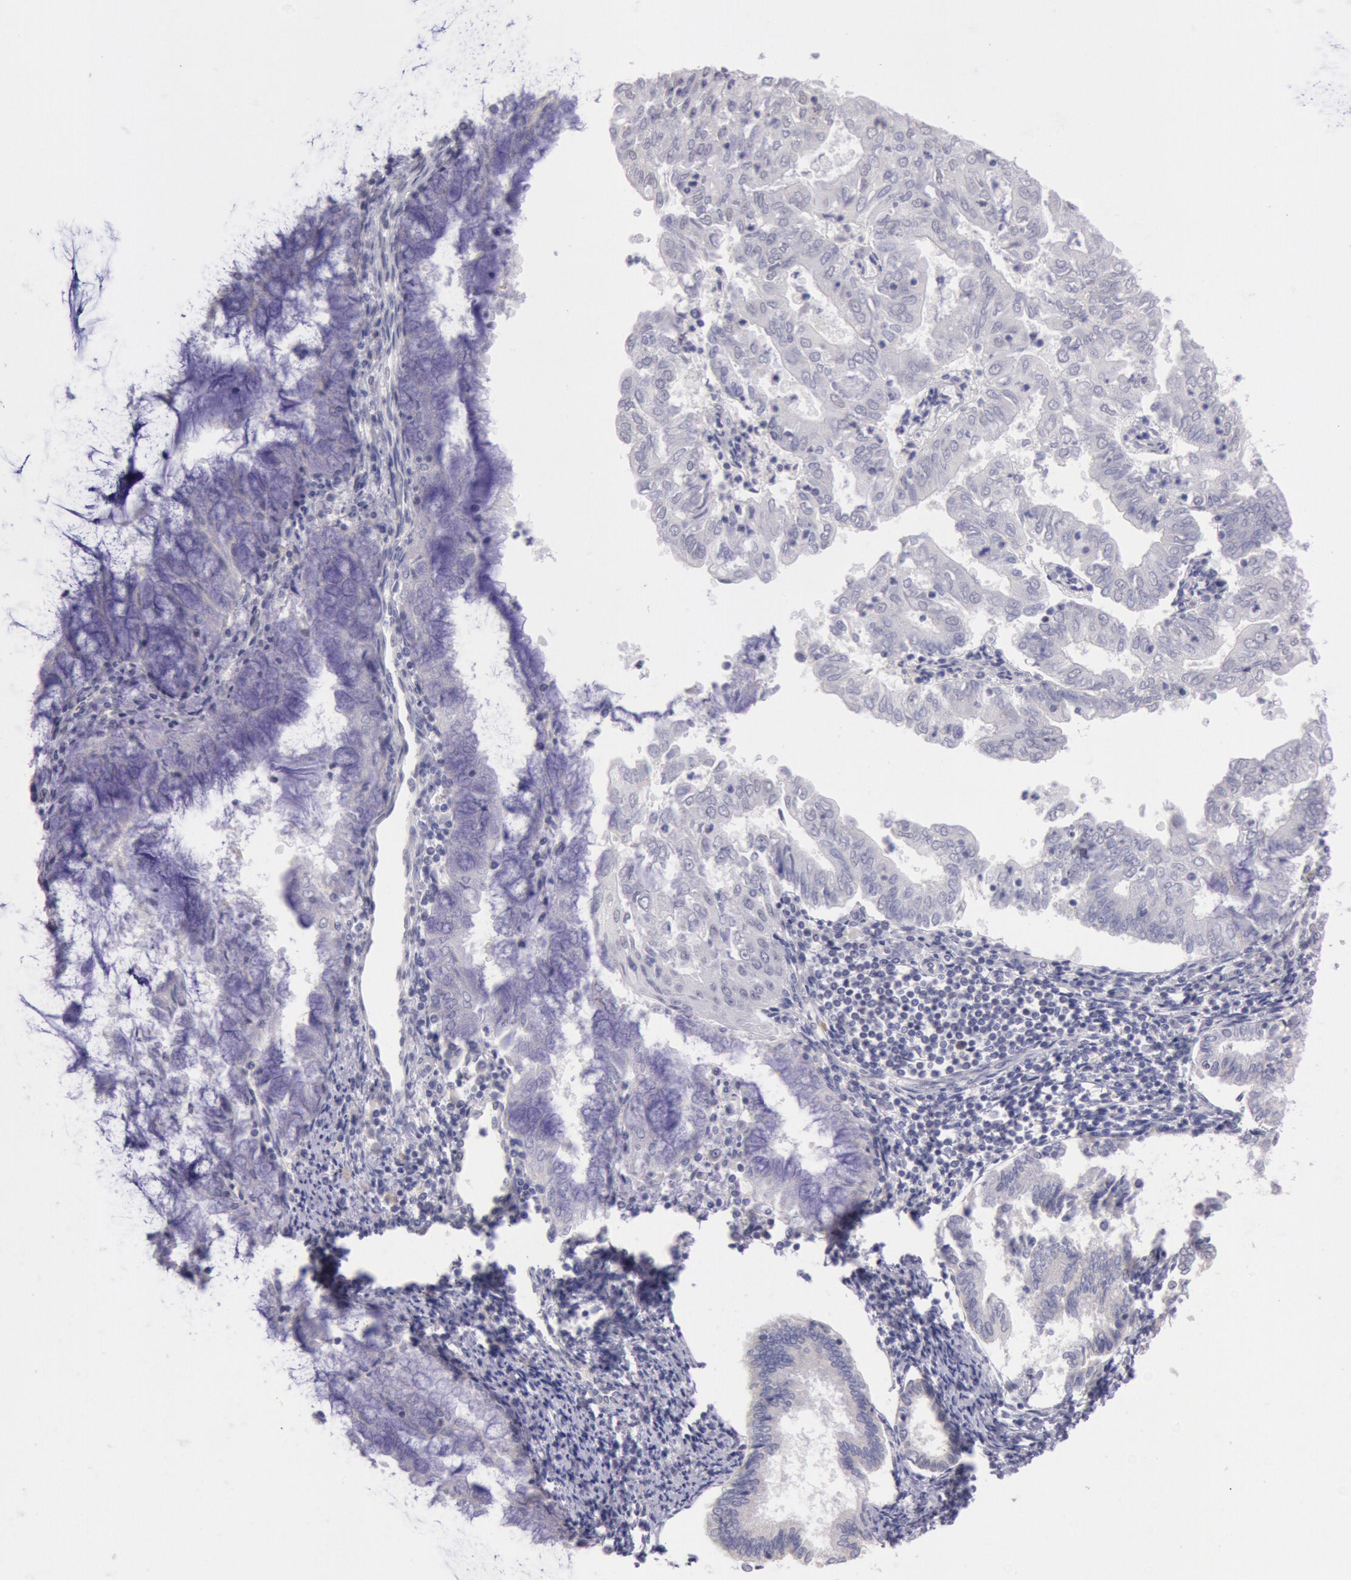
{"staining": {"intensity": "weak", "quantity": "25%-75%", "location": "cytoplasmic/membranous"}, "tissue": "endometrial cancer", "cell_type": "Tumor cells", "image_type": "cancer", "snomed": [{"axis": "morphology", "description": "Adenocarcinoma, NOS"}, {"axis": "topography", "description": "Endometrium"}], "caption": "Weak cytoplasmic/membranous staining is seen in approximately 25%-75% of tumor cells in endometrial cancer (adenocarcinoma). (Stains: DAB (3,3'-diaminobenzidine) in brown, nuclei in blue, Microscopy: brightfield microscopy at high magnification).", "gene": "FRMD6", "patient": {"sex": "female", "age": 79}}